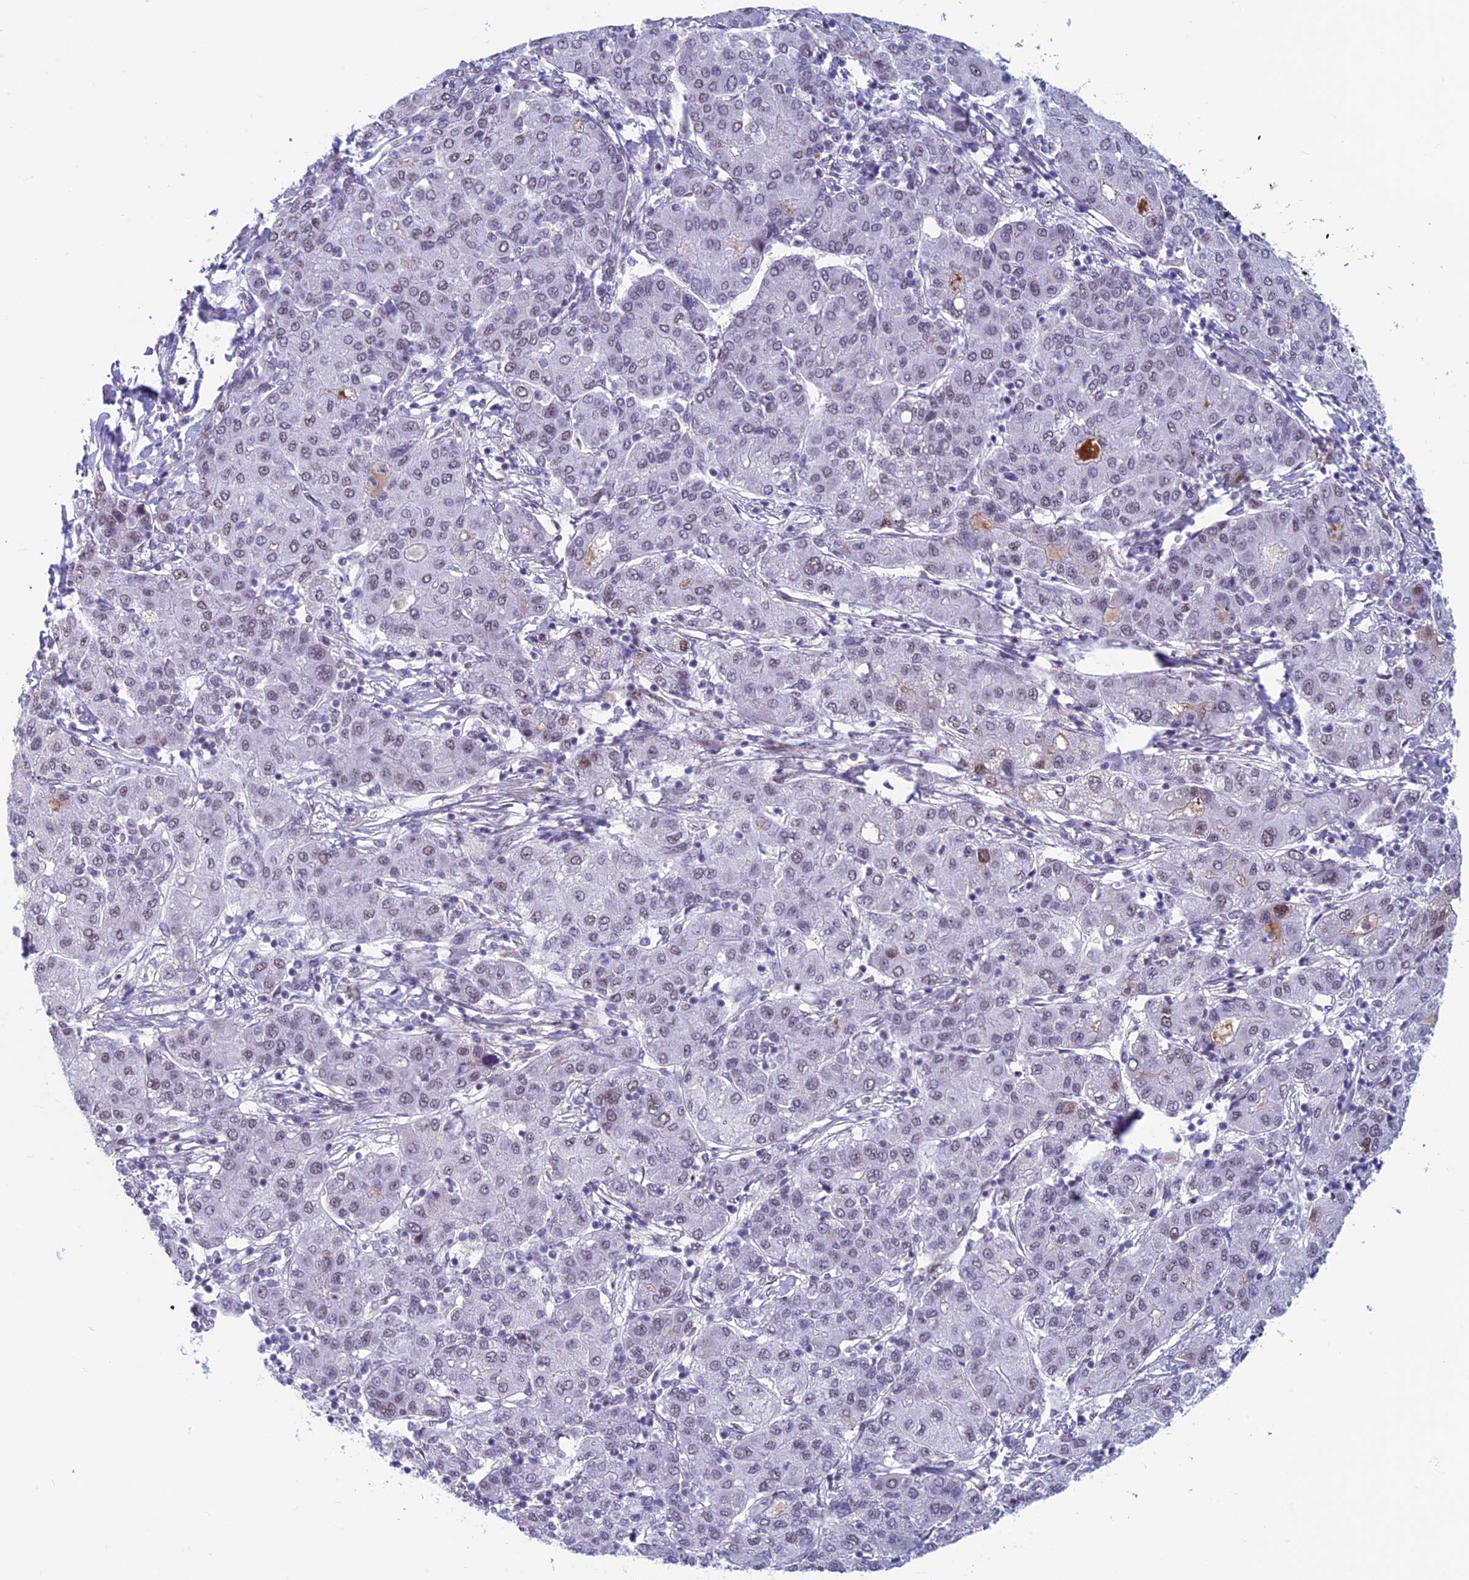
{"staining": {"intensity": "weak", "quantity": "<25%", "location": "nuclear"}, "tissue": "liver cancer", "cell_type": "Tumor cells", "image_type": "cancer", "snomed": [{"axis": "morphology", "description": "Carcinoma, Hepatocellular, NOS"}, {"axis": "topography", "description": "Liver"}], "caption": "The histopathology image shows no significant expression in tumor cells of liver hepatocellular carcinoma. Brightfield microscopy of immunohistochemistry (IHC) stained with DAB (3,3'-diaminobenzidine) (brown) and hematoxylin (blue), captured at high magnification.", "gene": "ASH2L", "patient": {"sex": "male", "age": 65}}